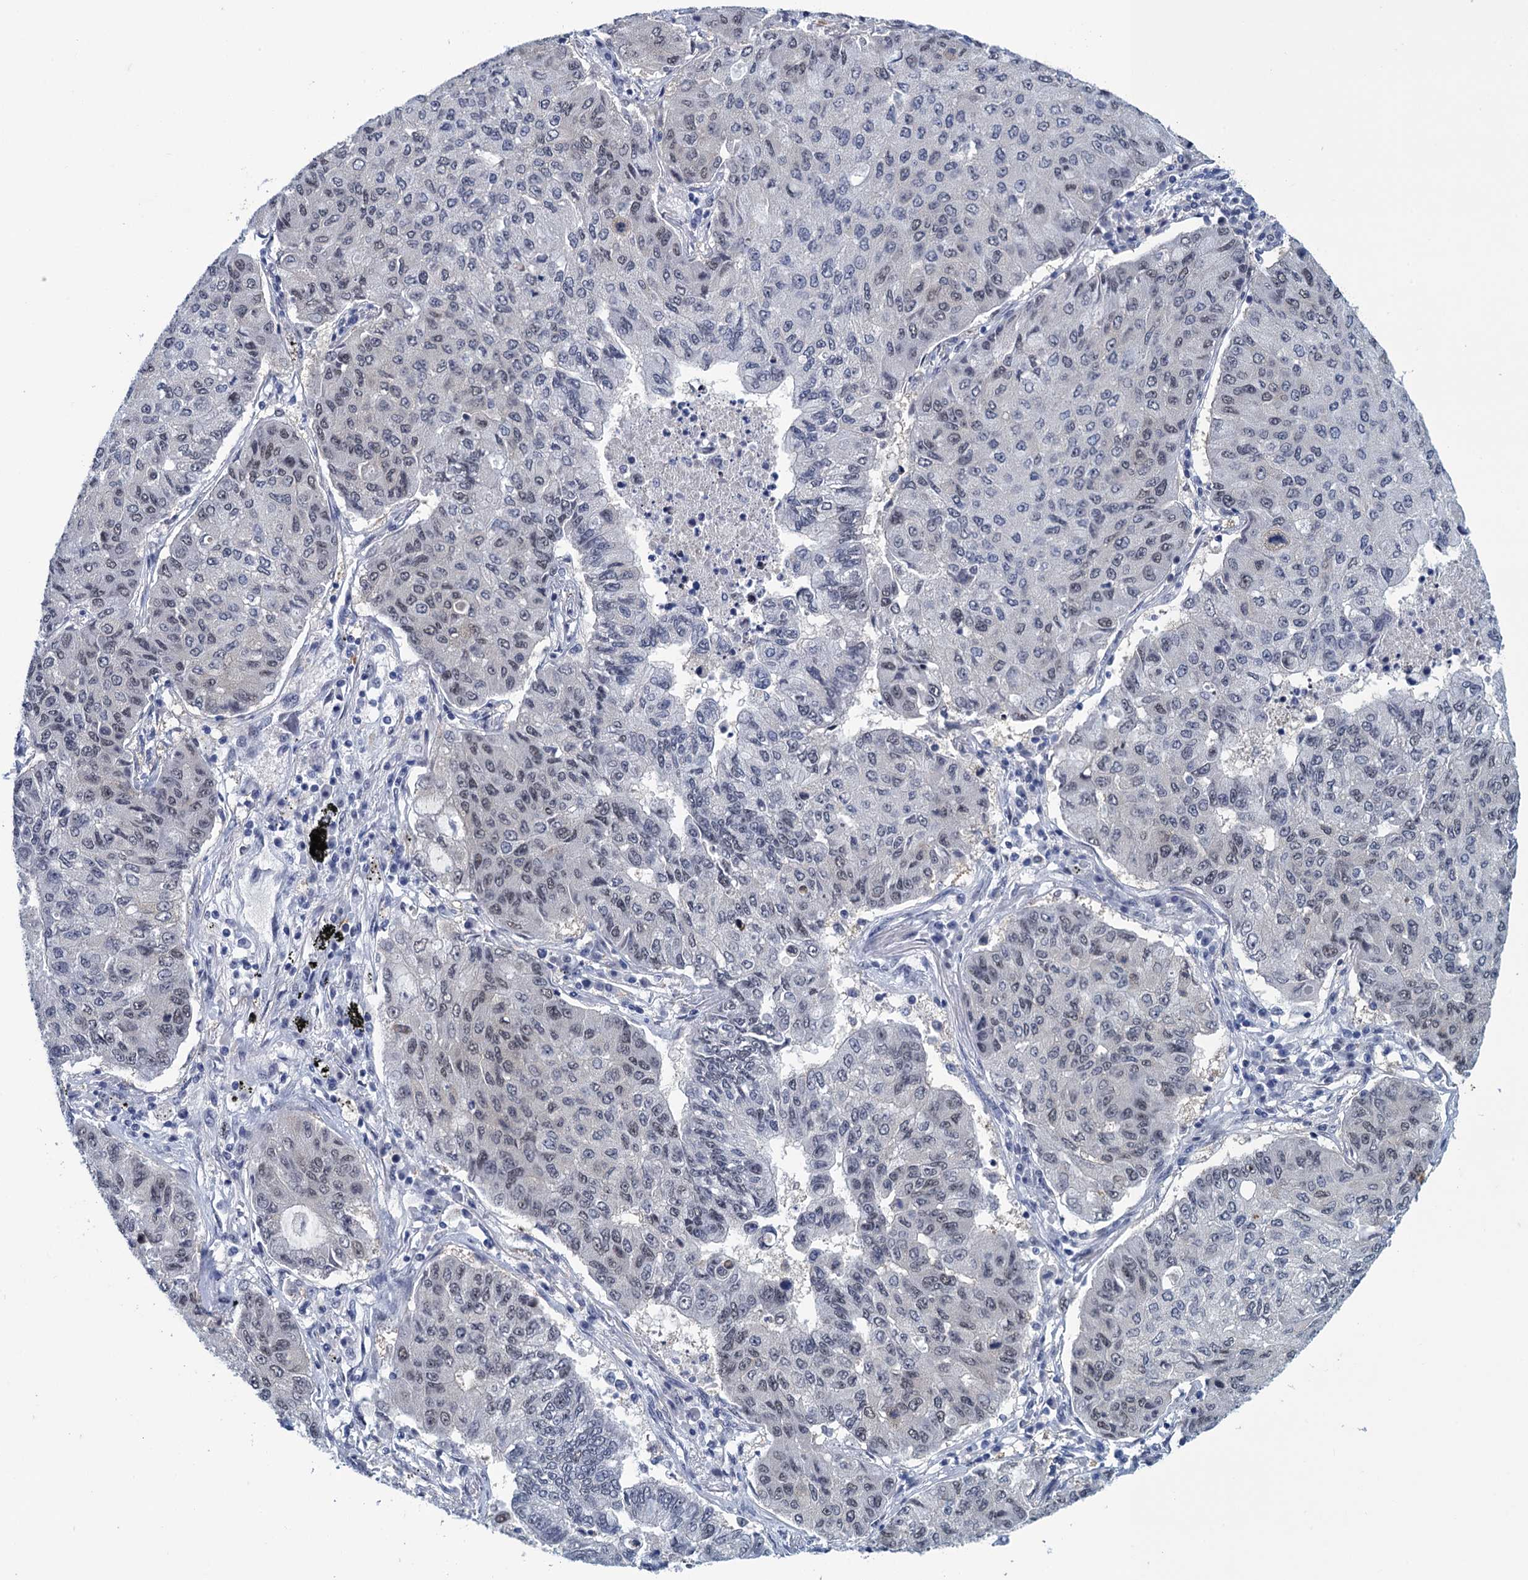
{"staining": {"intensity": "negative", "quantity": "none", "location": "none"}, "tissue": "lung cancer", "cell_type": "Tumor cells", "image_type": "cancer", "snomed": [{"axis": "morphology", "description": "Squamous cell carcinoma, NOS"}, {"axis": "topography", "description": "Lung"}], "caption": "DAB immunohistochemical staining of lung squamous cell carcinoma exhibits no significant expression in tumor cells. Brightfield microscopy of immunohistochemistry (IHC) stained with DAB (3,3'-diaminobenzidine) (brown) and hematoxylin (blue), captured at high magnification.", "gene": "GINS3", "patient": {"sex": "male", "age": 74}}